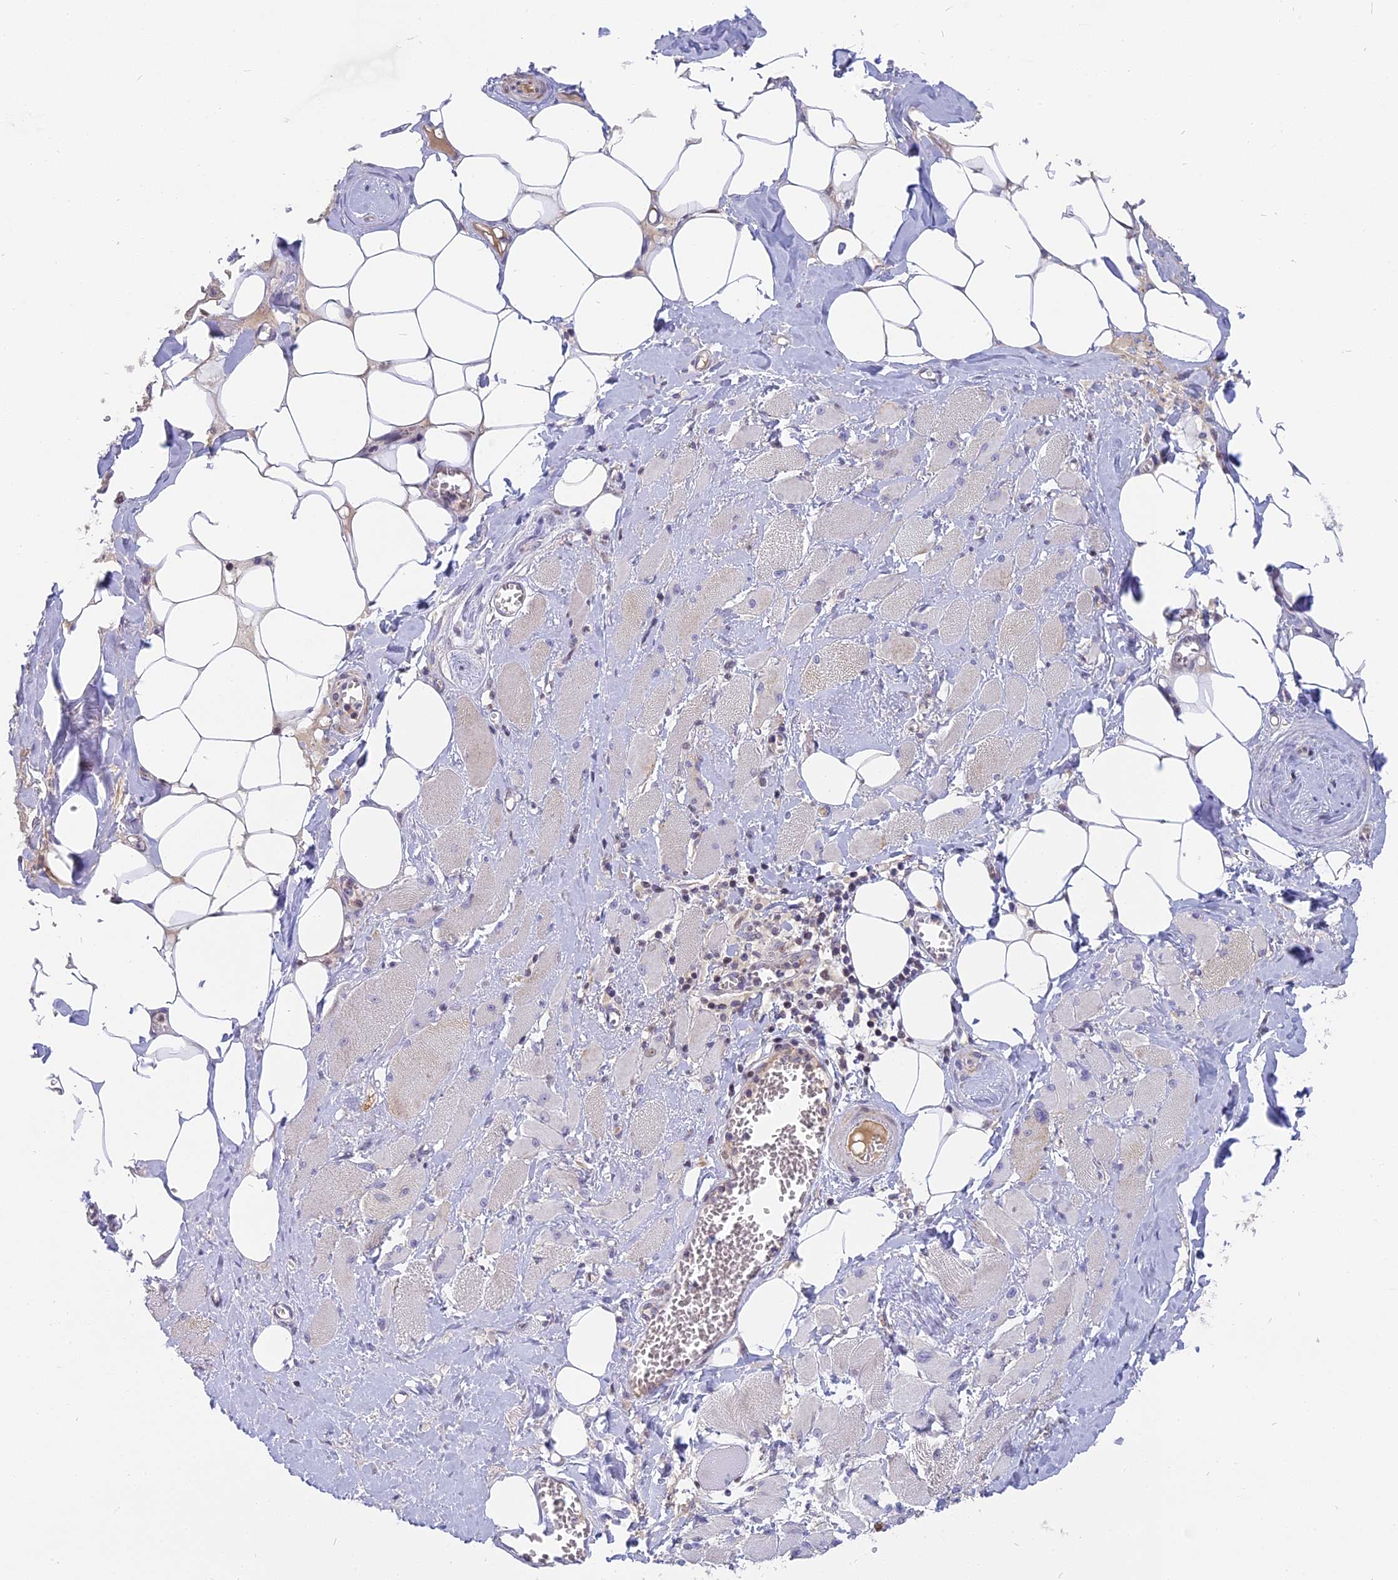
{"staining": {"intensity": "weak", "quantity": "25%-75%", "location": "cytoplasmic/membranous"}, "tissue": "skeletal muscle", "cell_type": "Myocytes", "image_type": "normal", "snomed": [{"axis": "morphology", "description": "Normal tissue, NOS"}, {"axis": "morphology", "description": "Basal cell carcinoma"}, {"axis": "topography", "description": "Skeletal muscle"}], "caption": "Immunohistochemical staining of benign human skeletal muscle displays weak cytoplasmic/membranous protein positivity in about 25%-75% of myocytes.", "gene": "DTWD1", "patient": {"sex": "female", "age": 64}}